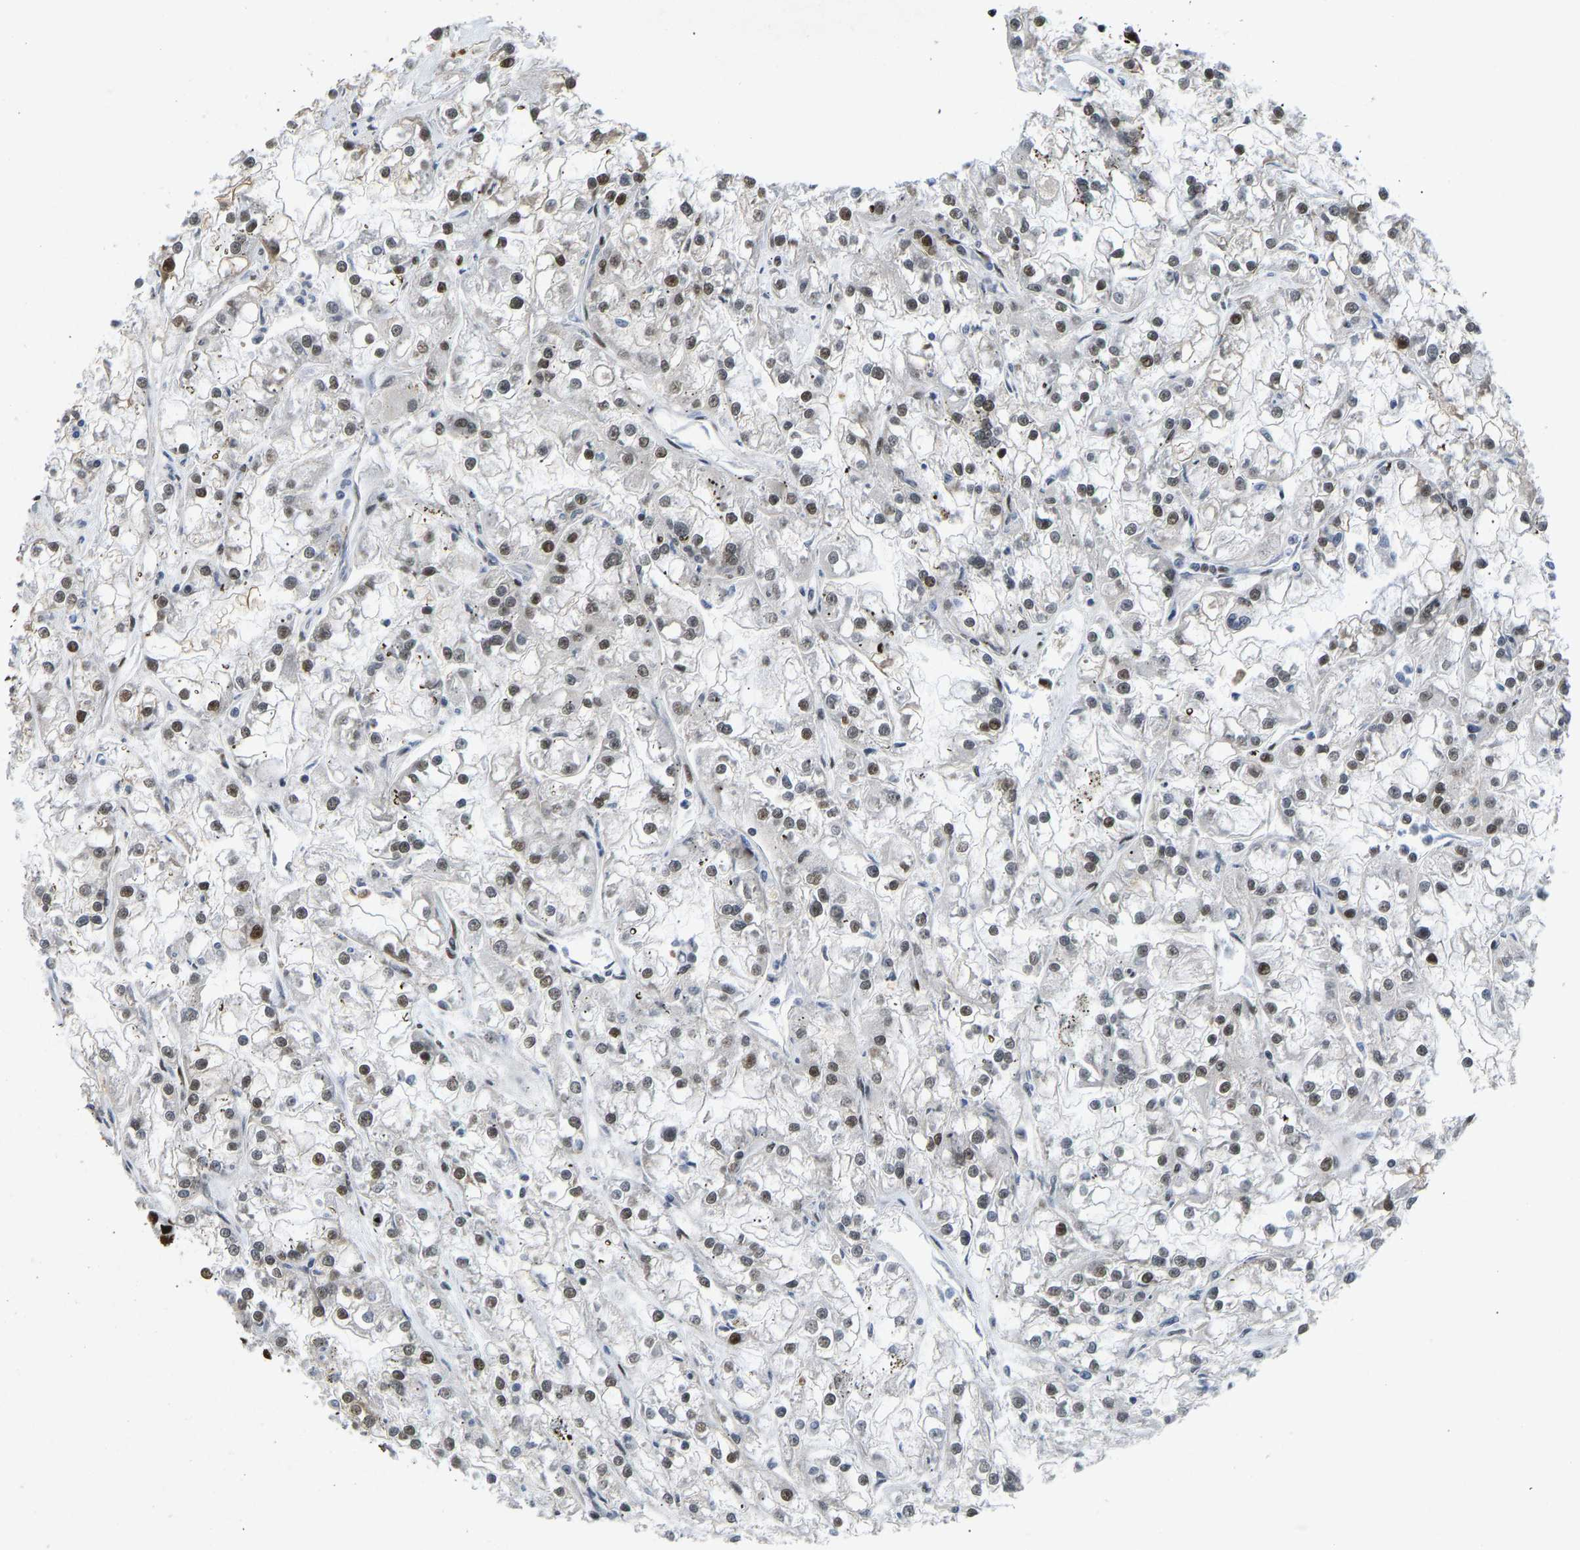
{"staining": {"intensity": "moderate", "quantity": "<25%", "location": "nuclear"}, "tissue": "renal cancer", "cell_type": "Tumor cells", "image_type": "cancer", "snomed": [{"axis": "morphology", "description": "Adenocarcinoma, NOS"}, {"axis": "topography", "description": "Kidney"}], "caption": "Human renal adenocarcinoma stained with a protein marker displays moderate staining in tumor cells.", "gene": "FOXK1", "patient": {"sex": "female", "age": 52}}